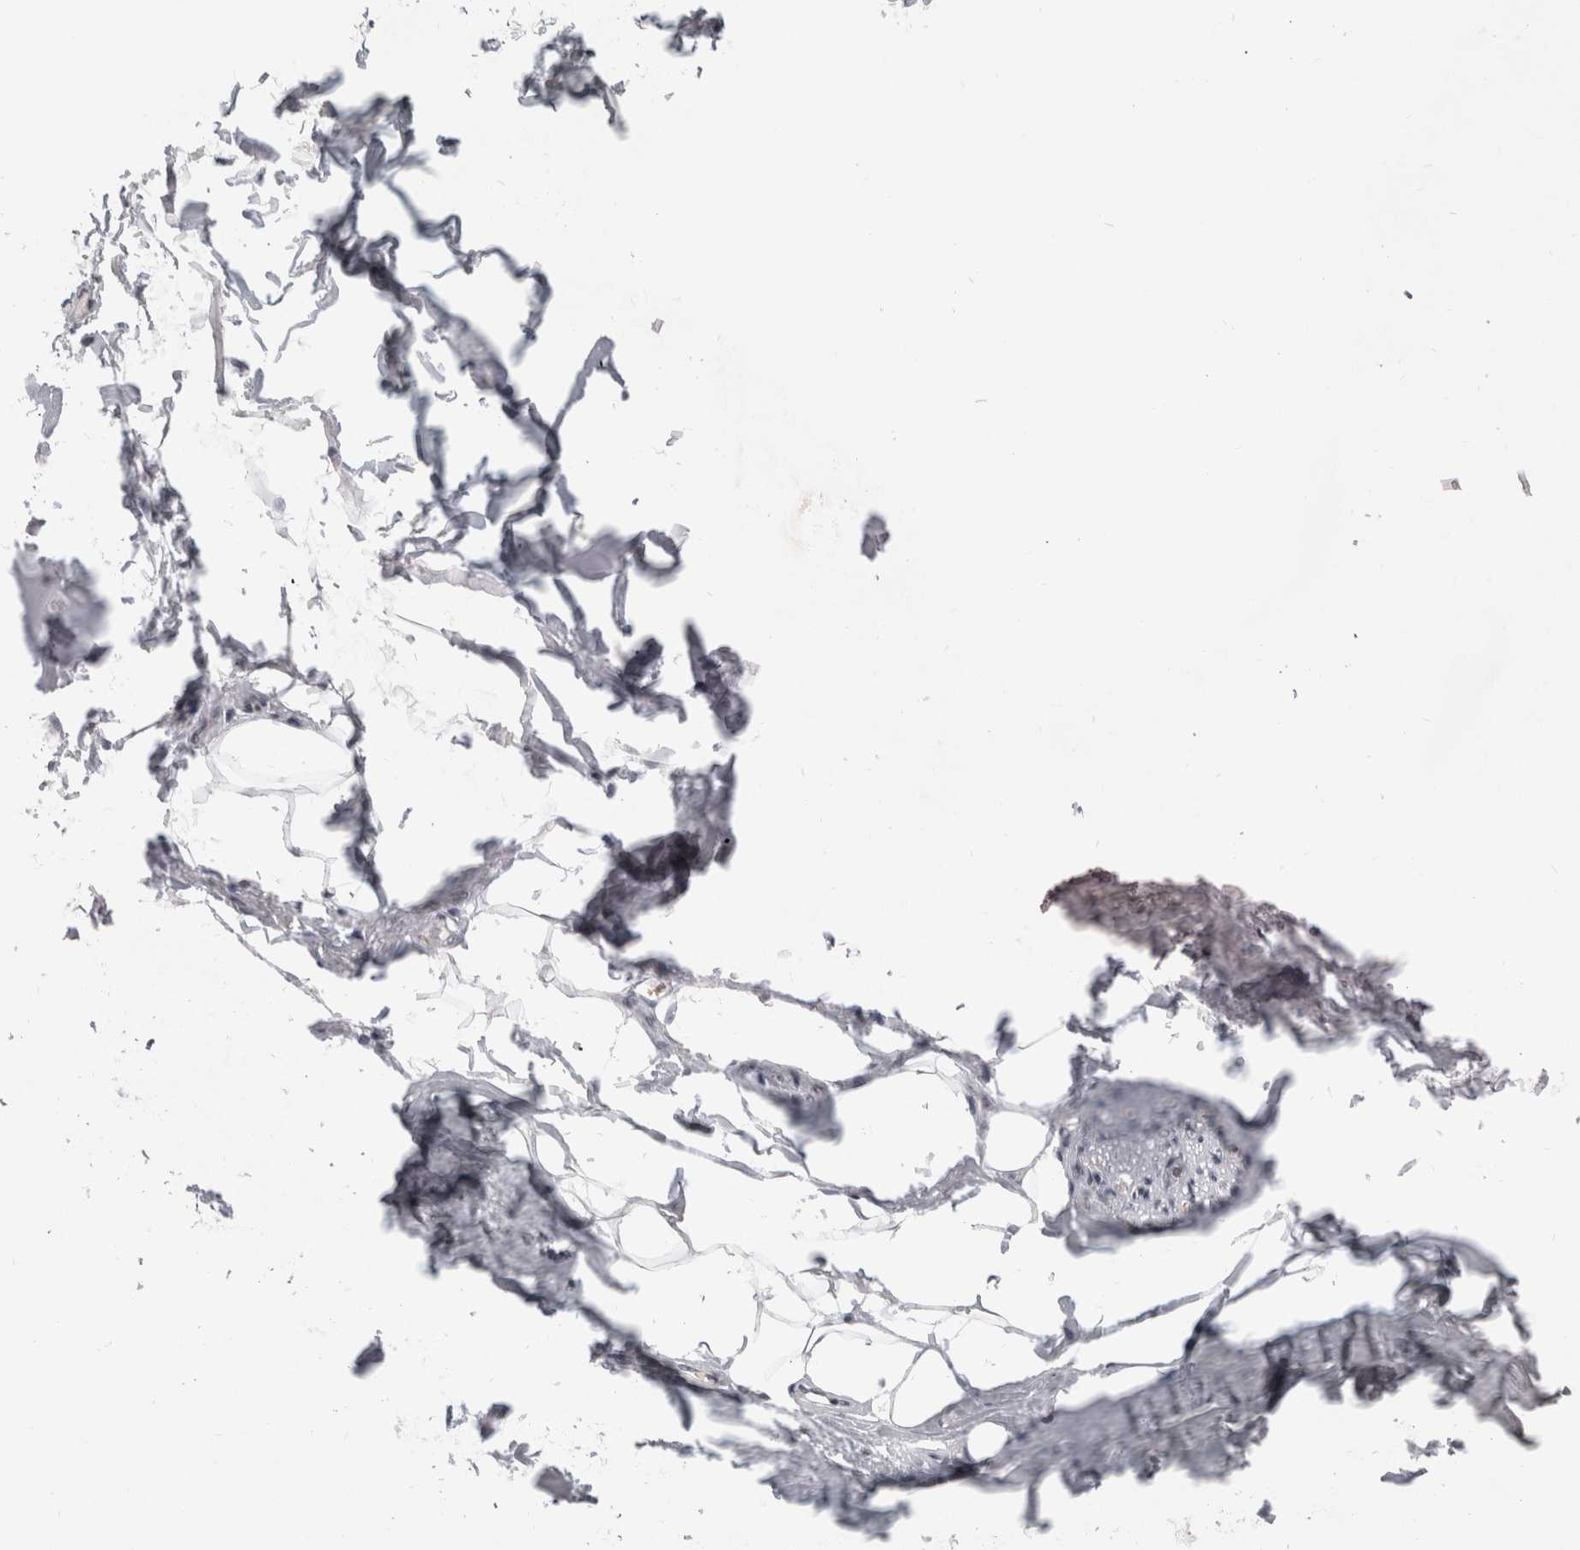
{"staining": {"intensity": "negative", "quantity": "none", "location": "none"}, "tissue": "adipose tissue", "cell_type": "Adipocytes", "image_type": "normal", "snomed": [{"axis": "morphology", "description": "Normal tissue, NOS"}, {"axis": "topography", "description": "Cartilage tissue"}, {"axis": "topography", "description": "Bronchus"}], "caption": "Immunohistochemical staining of benign adipose tissue displays no significant expression in adipocytes.", "gene": "ARID4B", "patient": {"sex": "female", "age": 73}}